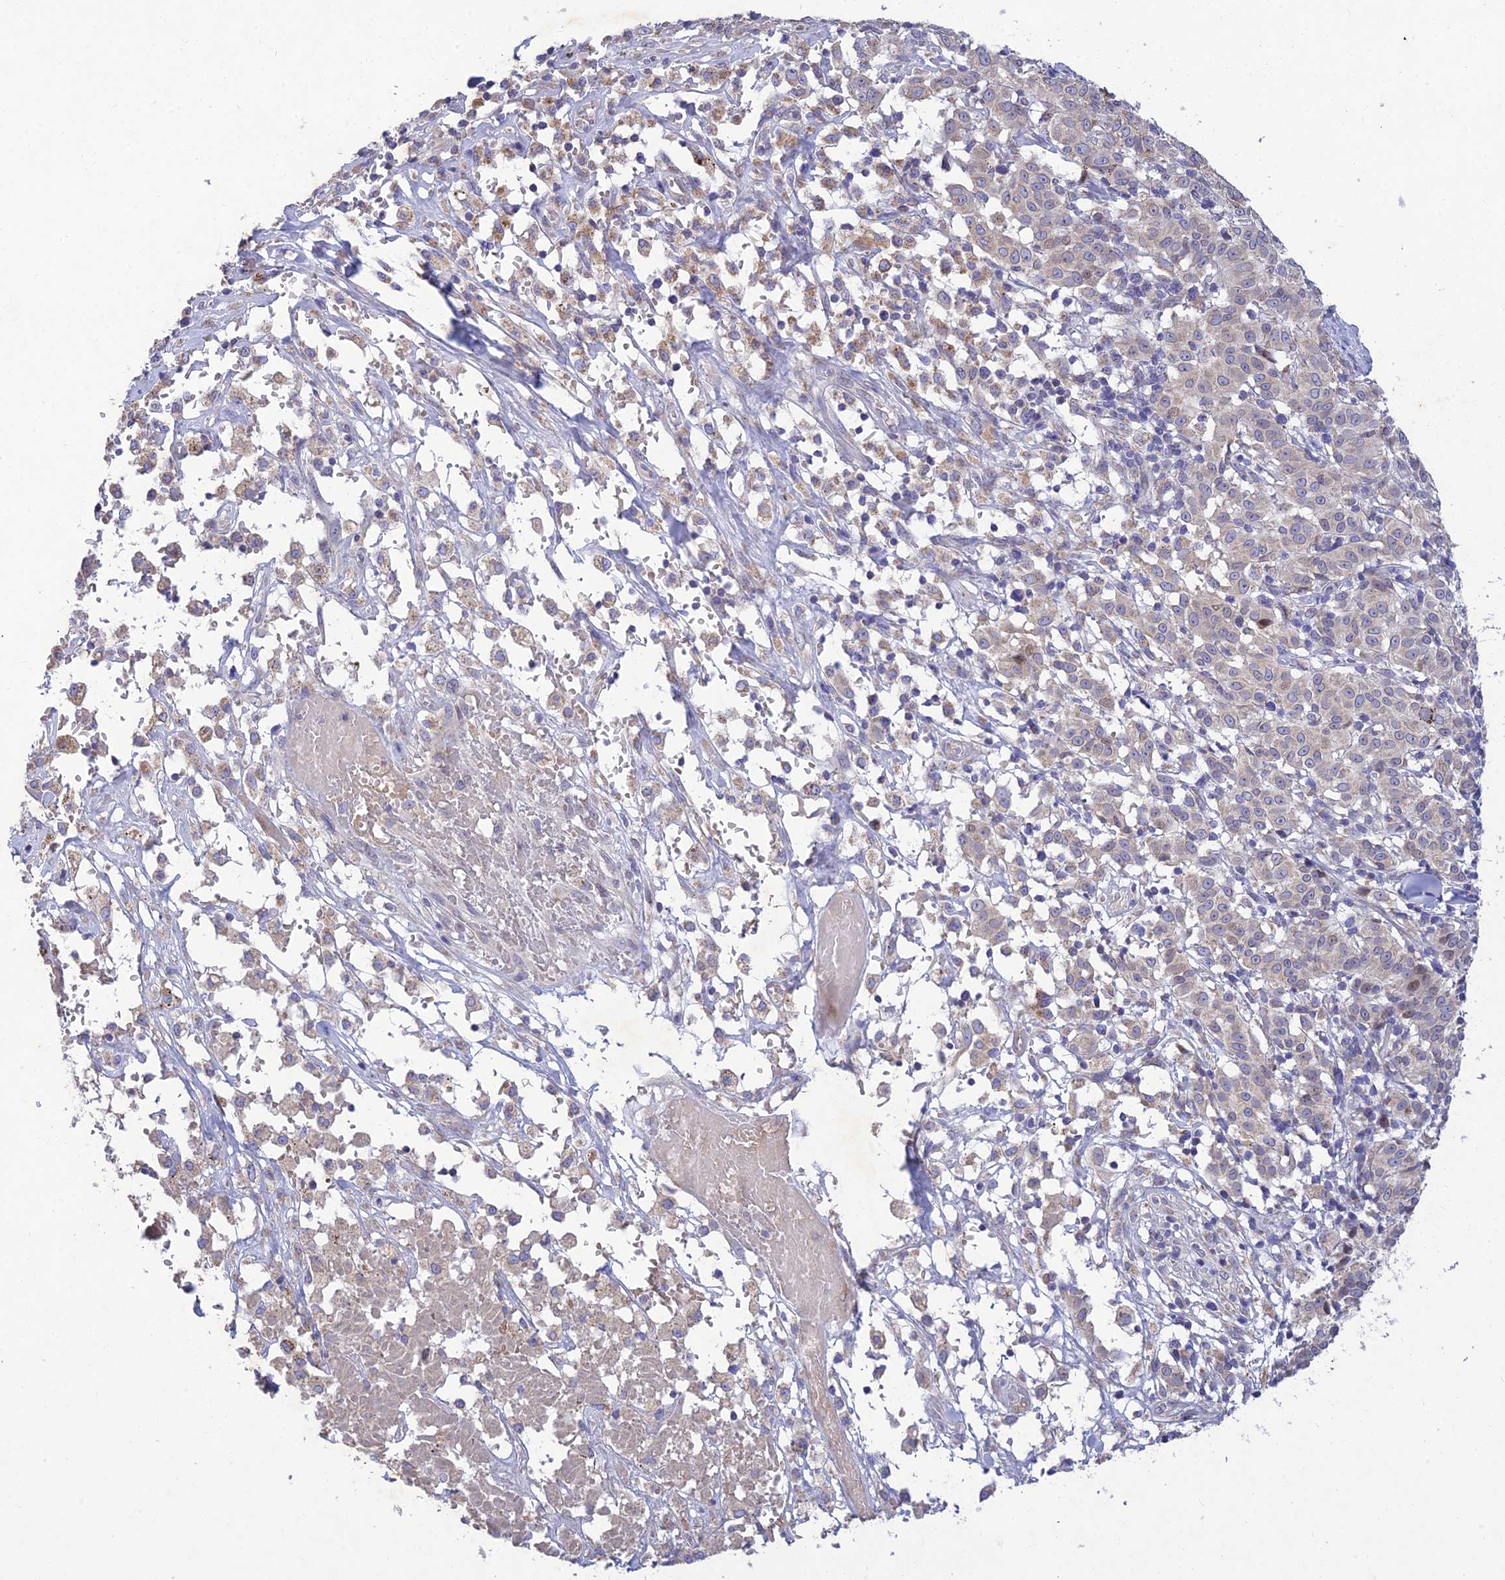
{"staining": {"intensity": "negative", "quantity": "none", "location": "none"}, "tissue": "melanoma", "cell_type": "Tumor cells", "image_type": "cancer", "snomed": [{"axis": "morphology", "description": "Malignant melanoma, NOS"}, {"axis": "topography", "description": "Skin"}], "caption": "A micrograph of human malignant melanoma is negative for staining in tumor cells.", "gene": "MGAT2", "patient": {"sex": "female", "age": 72}}